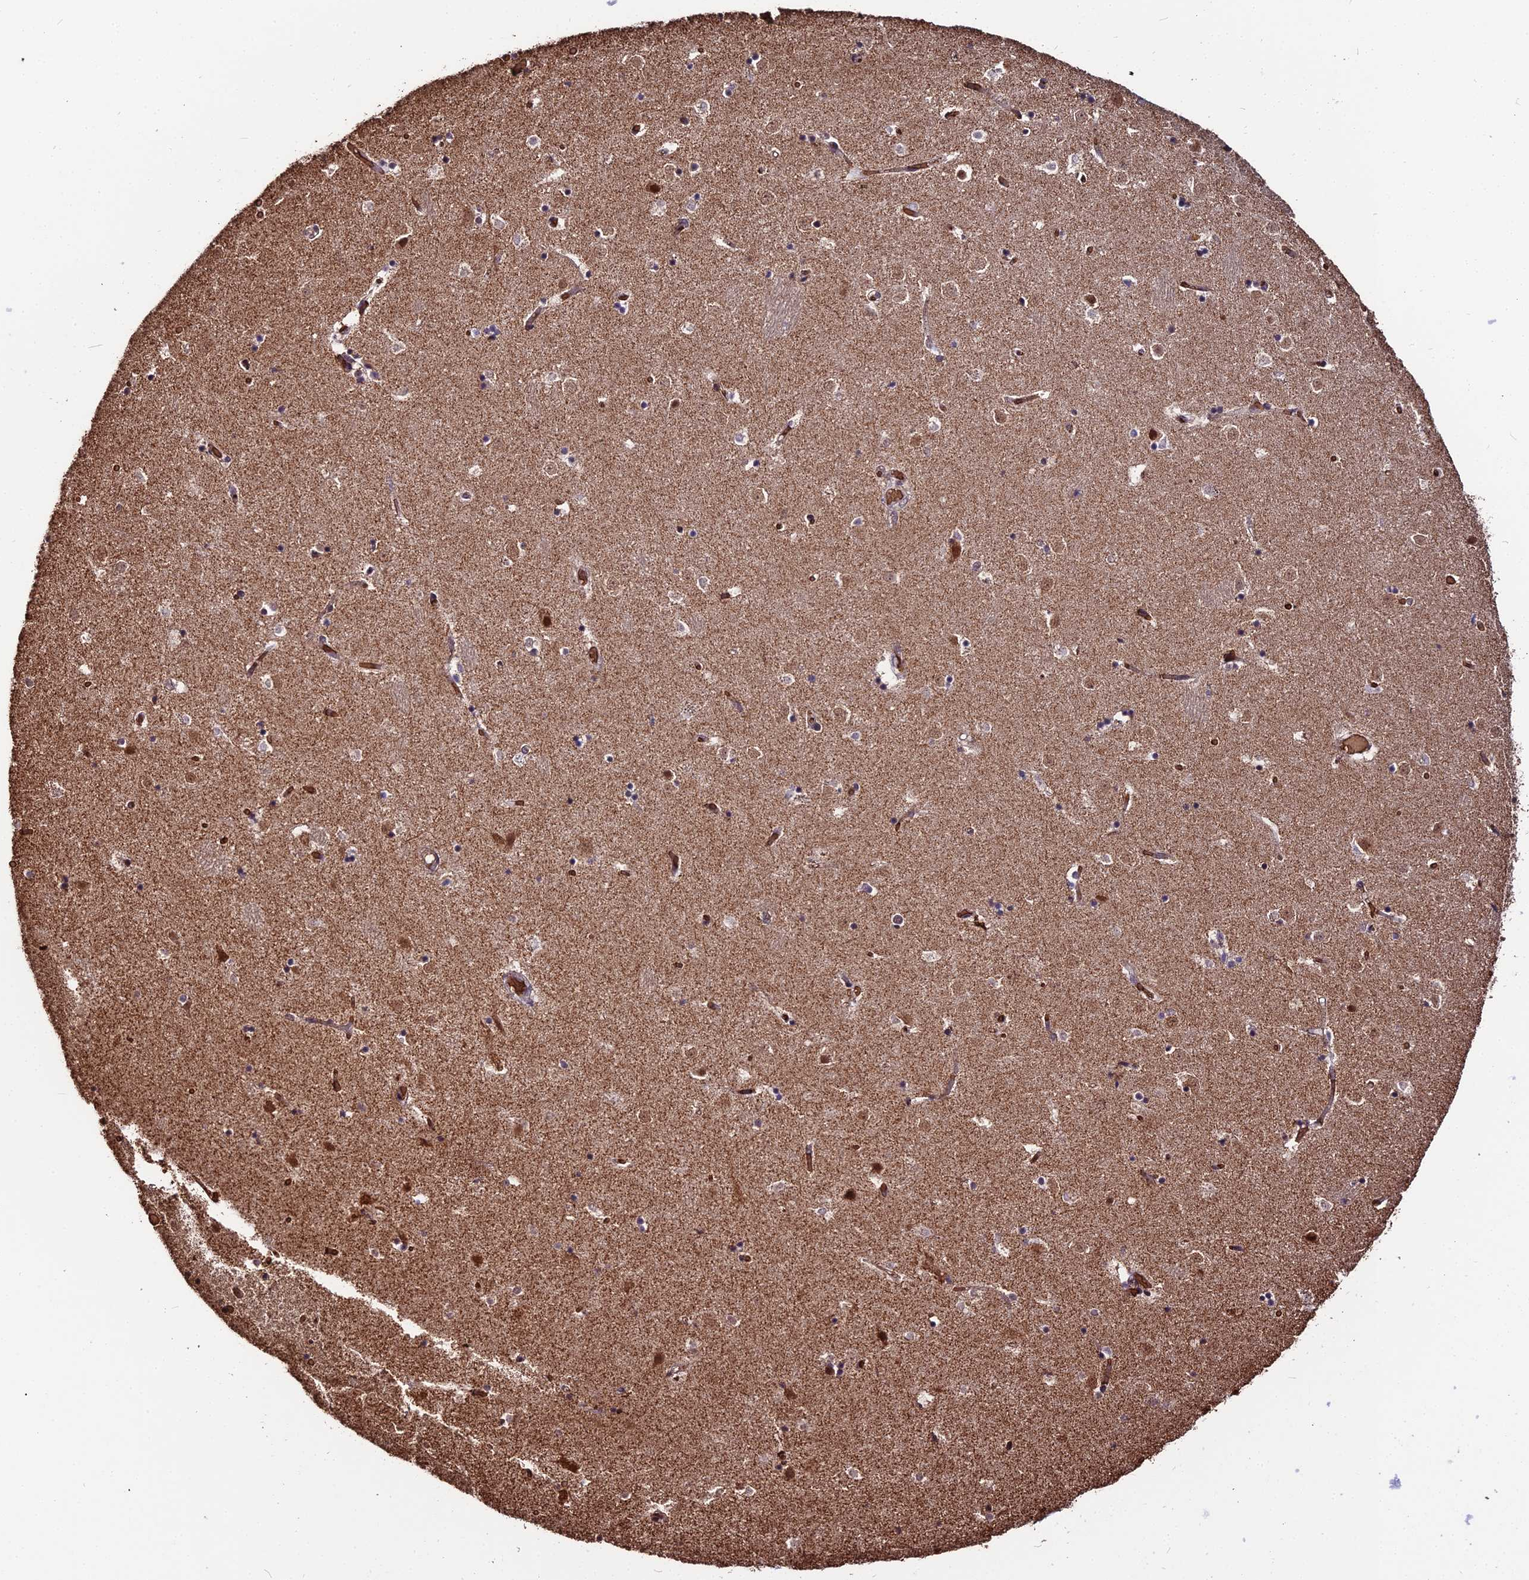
{"staining": {"intensity": "negative", "quantity": "none", "location": "none"}, "tissue": "caudate", "cell_type": "Glial cells", "image_type": "normal", "snomed": [{"axis": "morphology", "description": "Normal tissue, NOS"}, {"axis": "topography", "description": "Lateral ventricle wall"}], "caption": "Immunohistochemistry (IHC) of unremarkable caudate shows no staining in glial cells. (DAB (3,3'-diaminobenzidine) immunohistochemistry visualized using brightfield microscopy, high magnification).", "gene": "ZDBF2", "patient": {"sex": "female", "age": 52}}